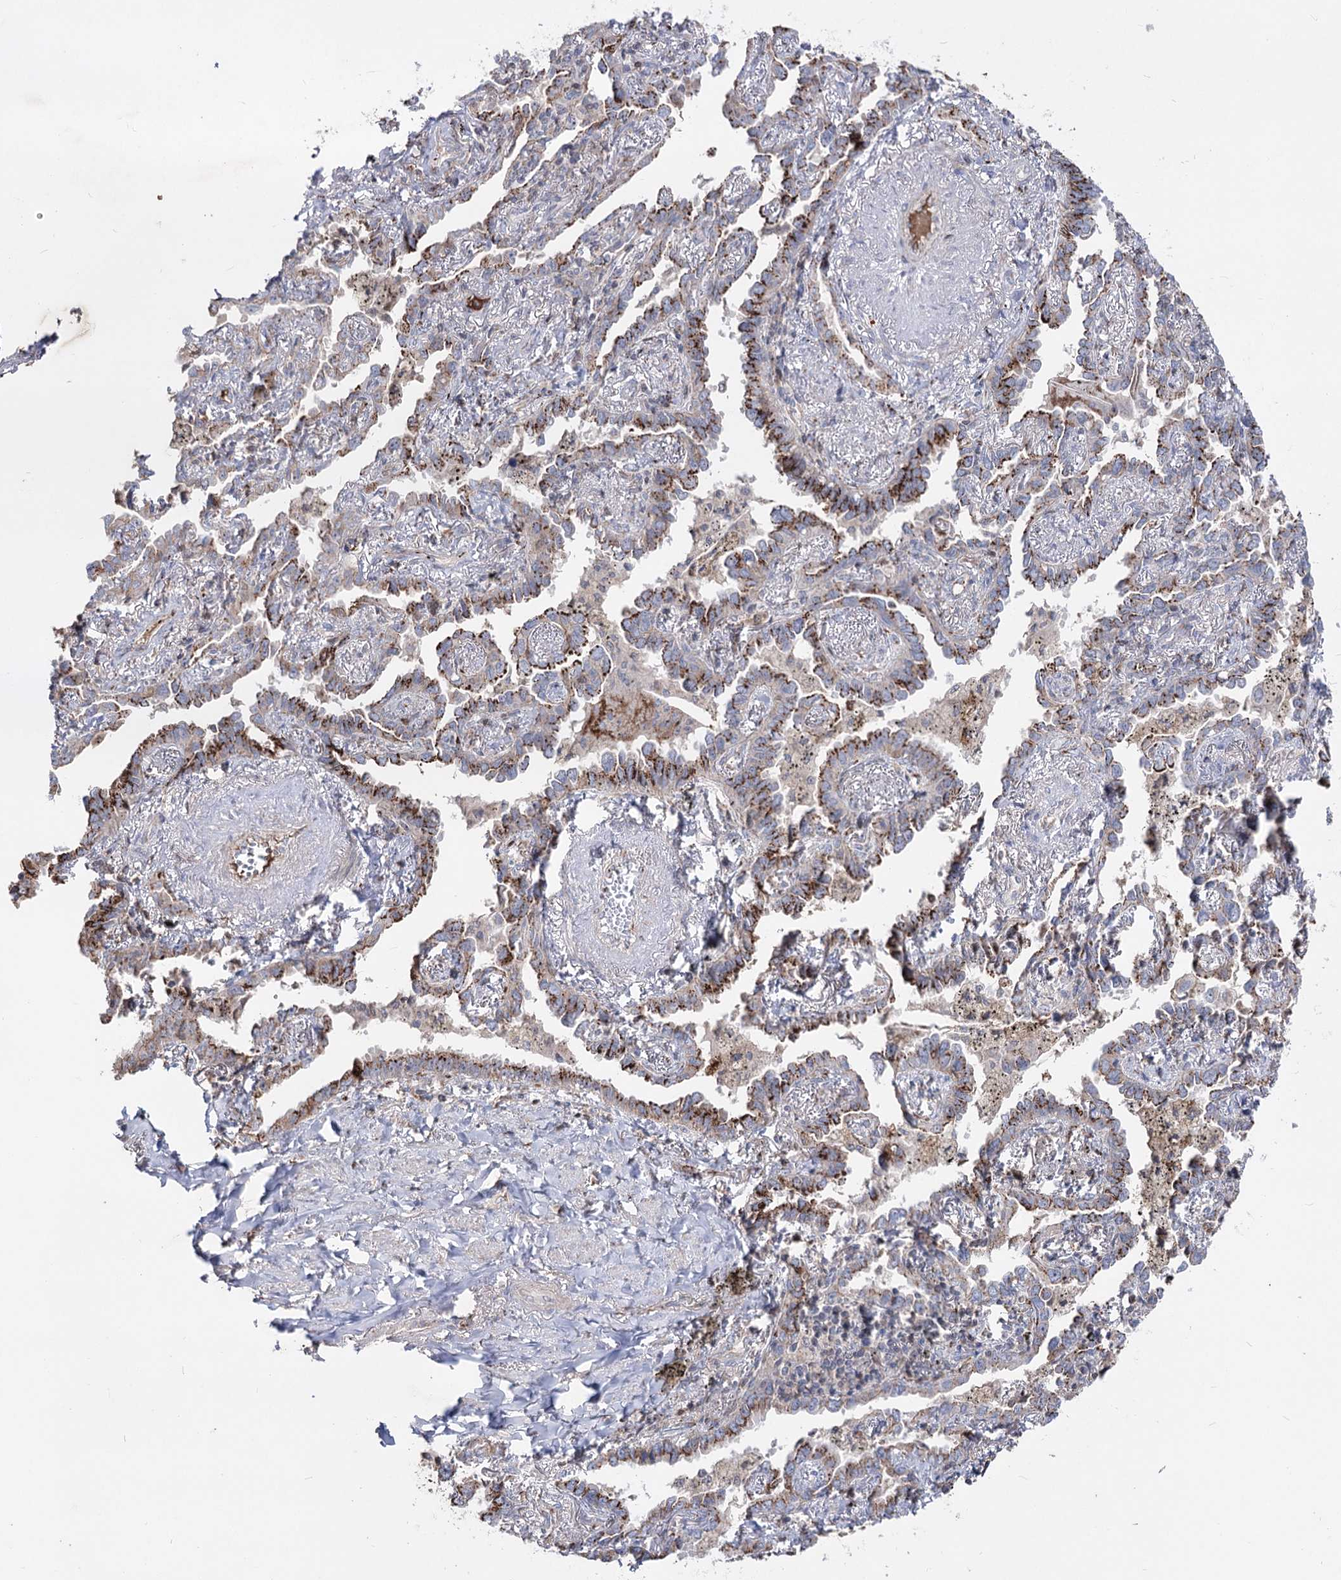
{"staining": {"intensity": "strong", "quantity": "25%-75%", "location": "cytoplasmic/membranous"}, "tissue": "lung cancer", "cell_type": "Tumor cells", "image_type": "cancer", "snomed": [{"axis": "morphology", "description": "Adenocarcinoma, NOS"}, {"axis": "topography", "description": "Lung"}], "caption": "A micrograph of human lung cancer (adenocarcinoma) stained for a protein exhibits strong cytoplasmic/membranous brown staining in tumor cells.", "gene": "ARHGAP20", "patient": {"sex": "male", "age": 67}}